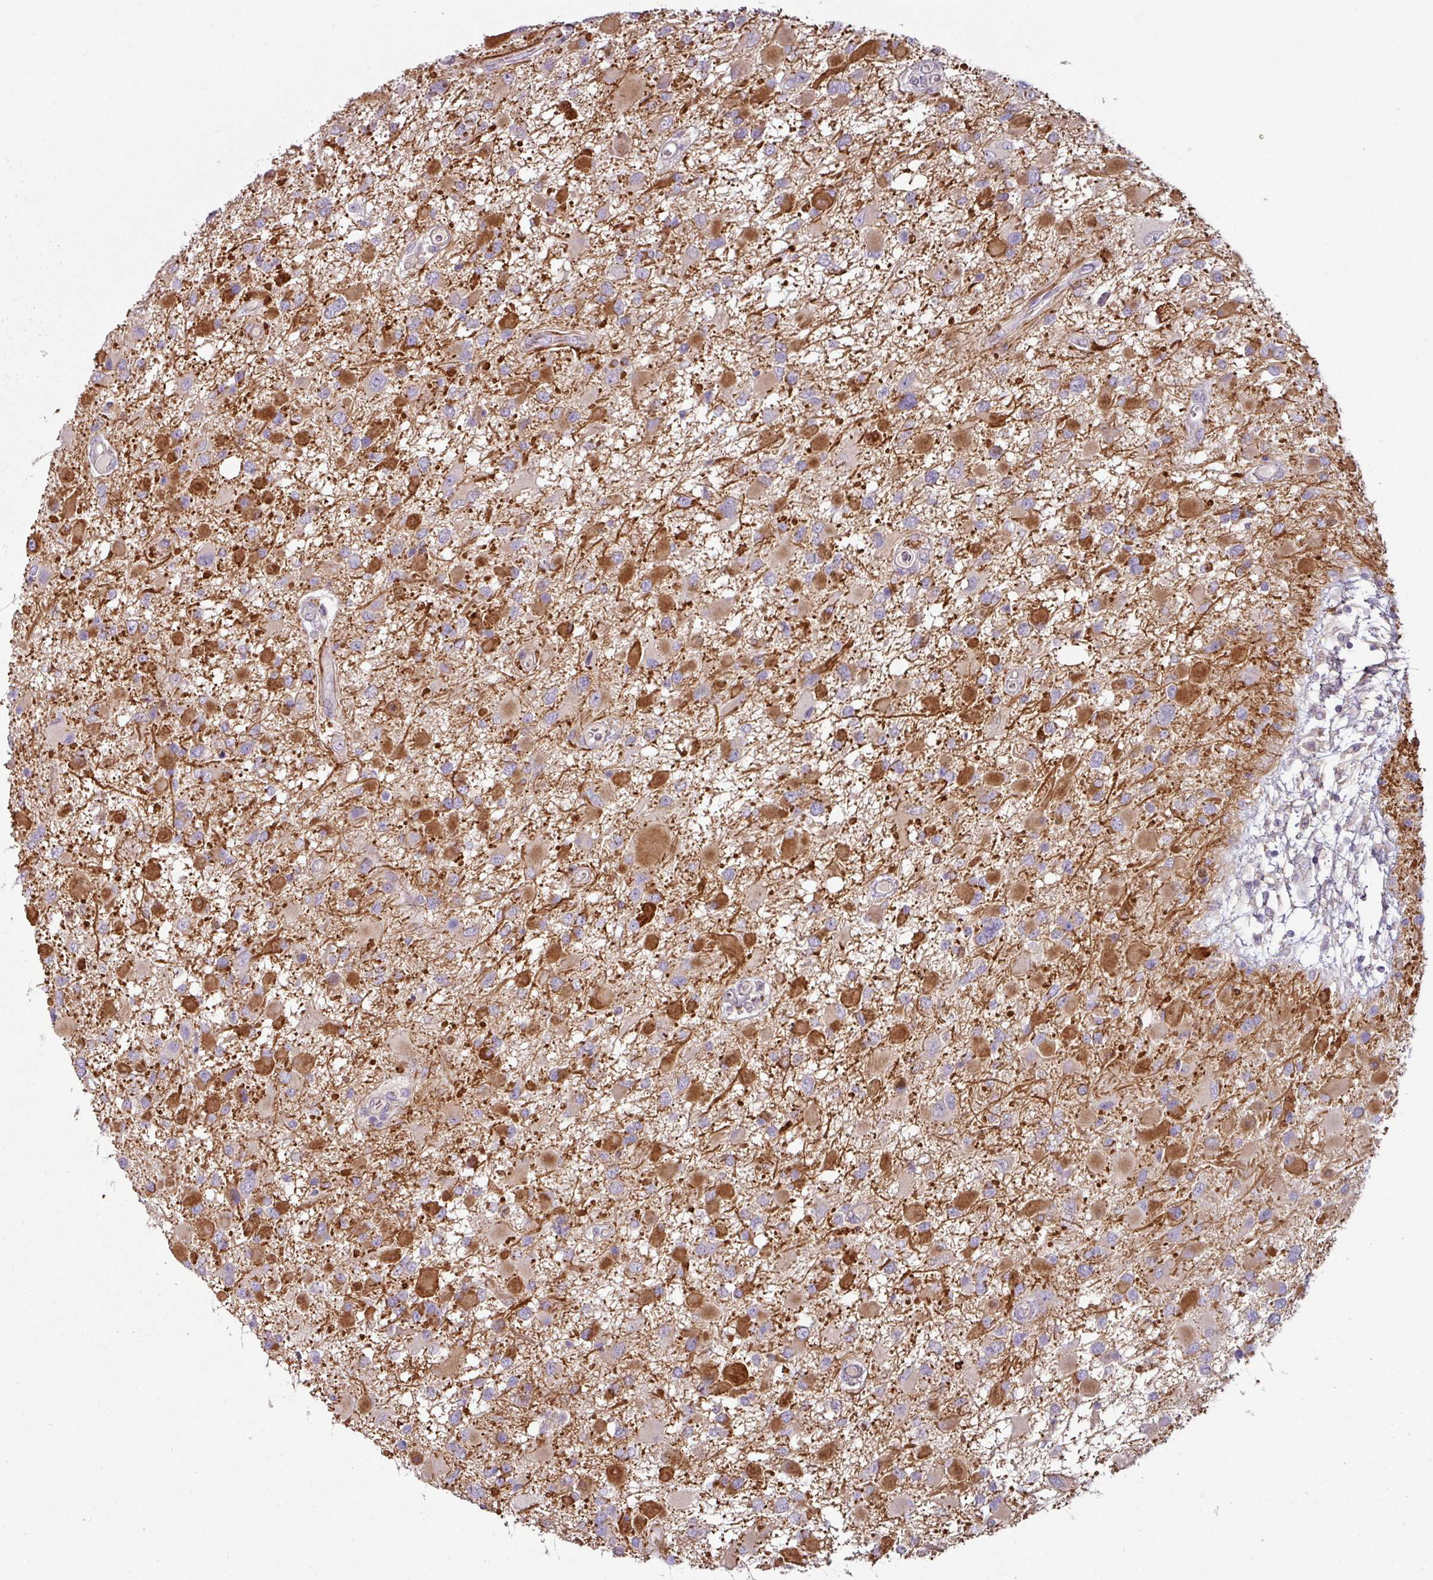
{"staining": {"intensity": "weak", "quantity": "25%-75%", "location": "cytoplasmic/membranous"}, "tissue": "glioma", "cell_type": "Tumor cells", "image_type": "cancer", "snomed": [{"axis": "morphology", "description": "Glioma, malignant, High grade"}, {"axis": "topography", "description": "Brain"}], "caption": "Immunohistochemical staining of human malignant high-grade glioma reveals weak cytoplasmic/membranous protein expression in approximately 25%-75% of tumor cells.", "gene": "MTMR14", "patient": {"sex": "male", "age": 53}}